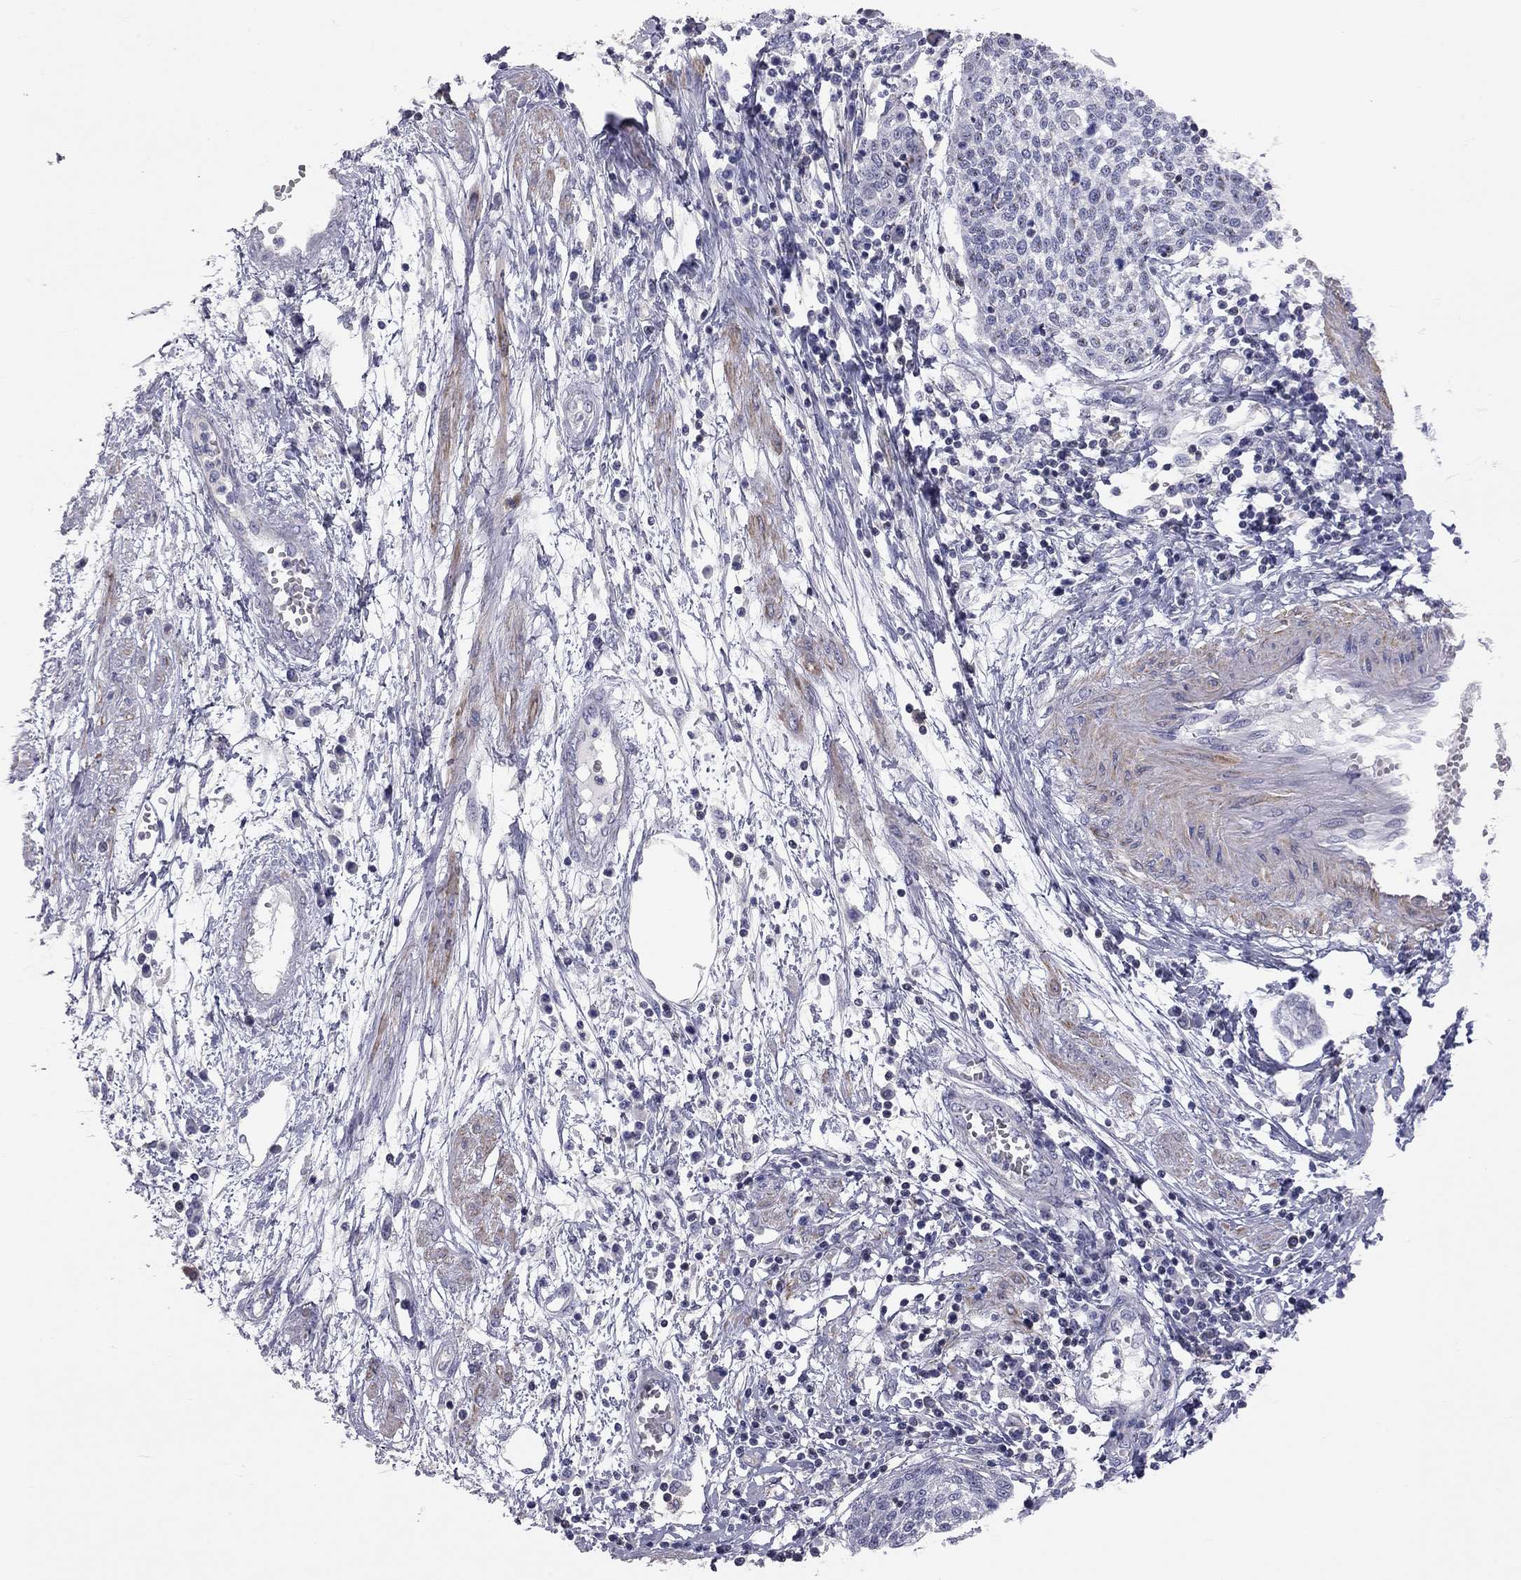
{"staining": {"intensity": "negative", "quantity": "none", "location": "none"}, "tissue": "cervical cancer", "cell_type": "Tumor cells", "image_type": "cancer", "snomed": [{"axis": "morphology", "description": "Squamous cell carcinoma, NOS"}, {"axis": "topography", "description": "Cervix"}], "caption": "This is a micrograph of IHC staining of cervical cancer, which shows no staining in tumor cells.", "gene": "ADCYAP1", "patient": {"sex": "female", "age": 34}}